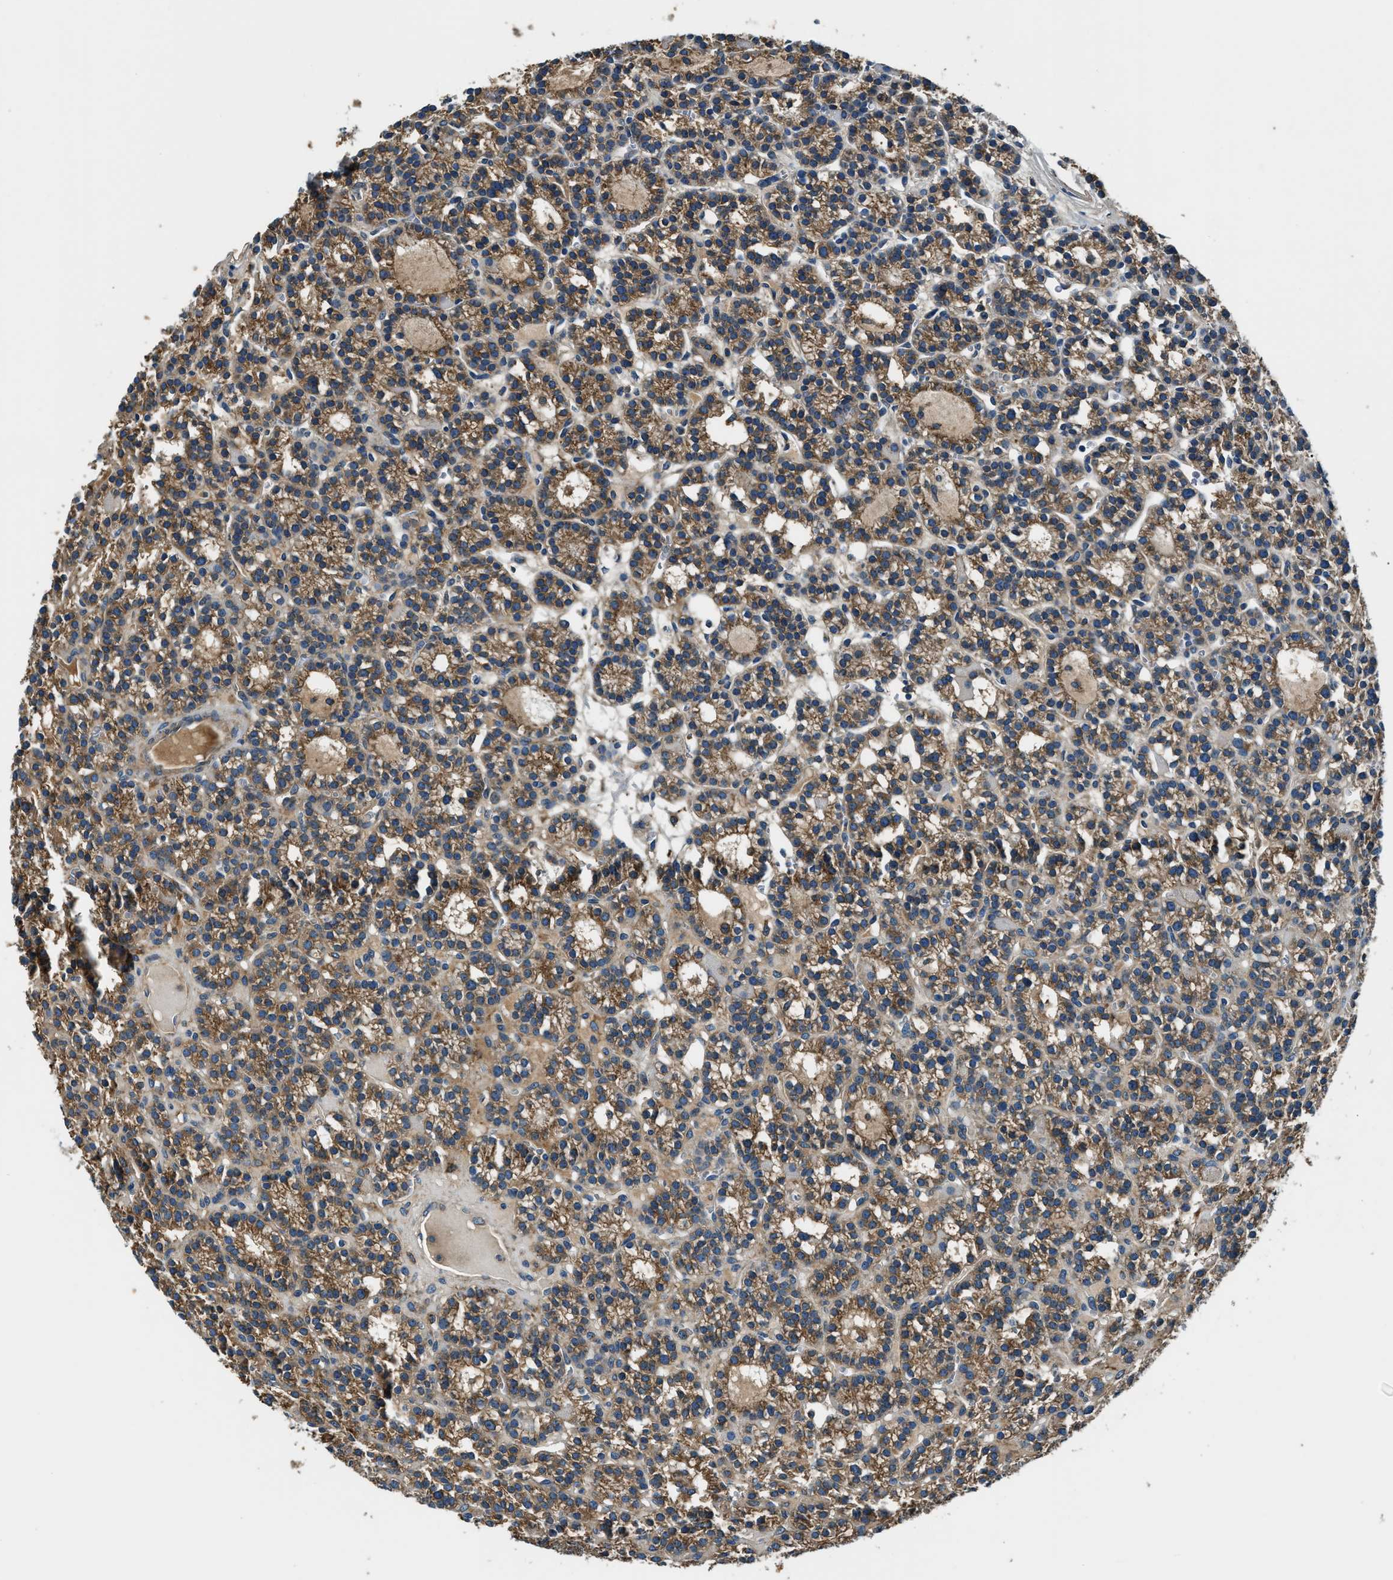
{"staining": {"intensity": "moderate", "quantity": ">75%", "location": "cytoplasmic/membranous"}, "tissue": "parathyroid gland", "cell_type": "Glandular cells", "image_type": "normal", "snomed": [{"axis": "morphology", "description": "Normal tissue, NOS"}, {"axis": "morphology", "description": "Adenoma, NOS"}, {"axis": "topography", "description": "Parathyroid gland"}], "caption": "Brown immunohistochemical staining in unremarkable human parathyroid gland reveals moderate cytoplasmic/membranous expression in approximately >75% of glandular cells. Using DAB (3,3'-diaminobenzidine) (brown) and hematoxylin (blue) stains, captured at high magnification using brightfield microscopy.", "gene": "EEA1", "patient": {"sex": "female", "age": 58}}